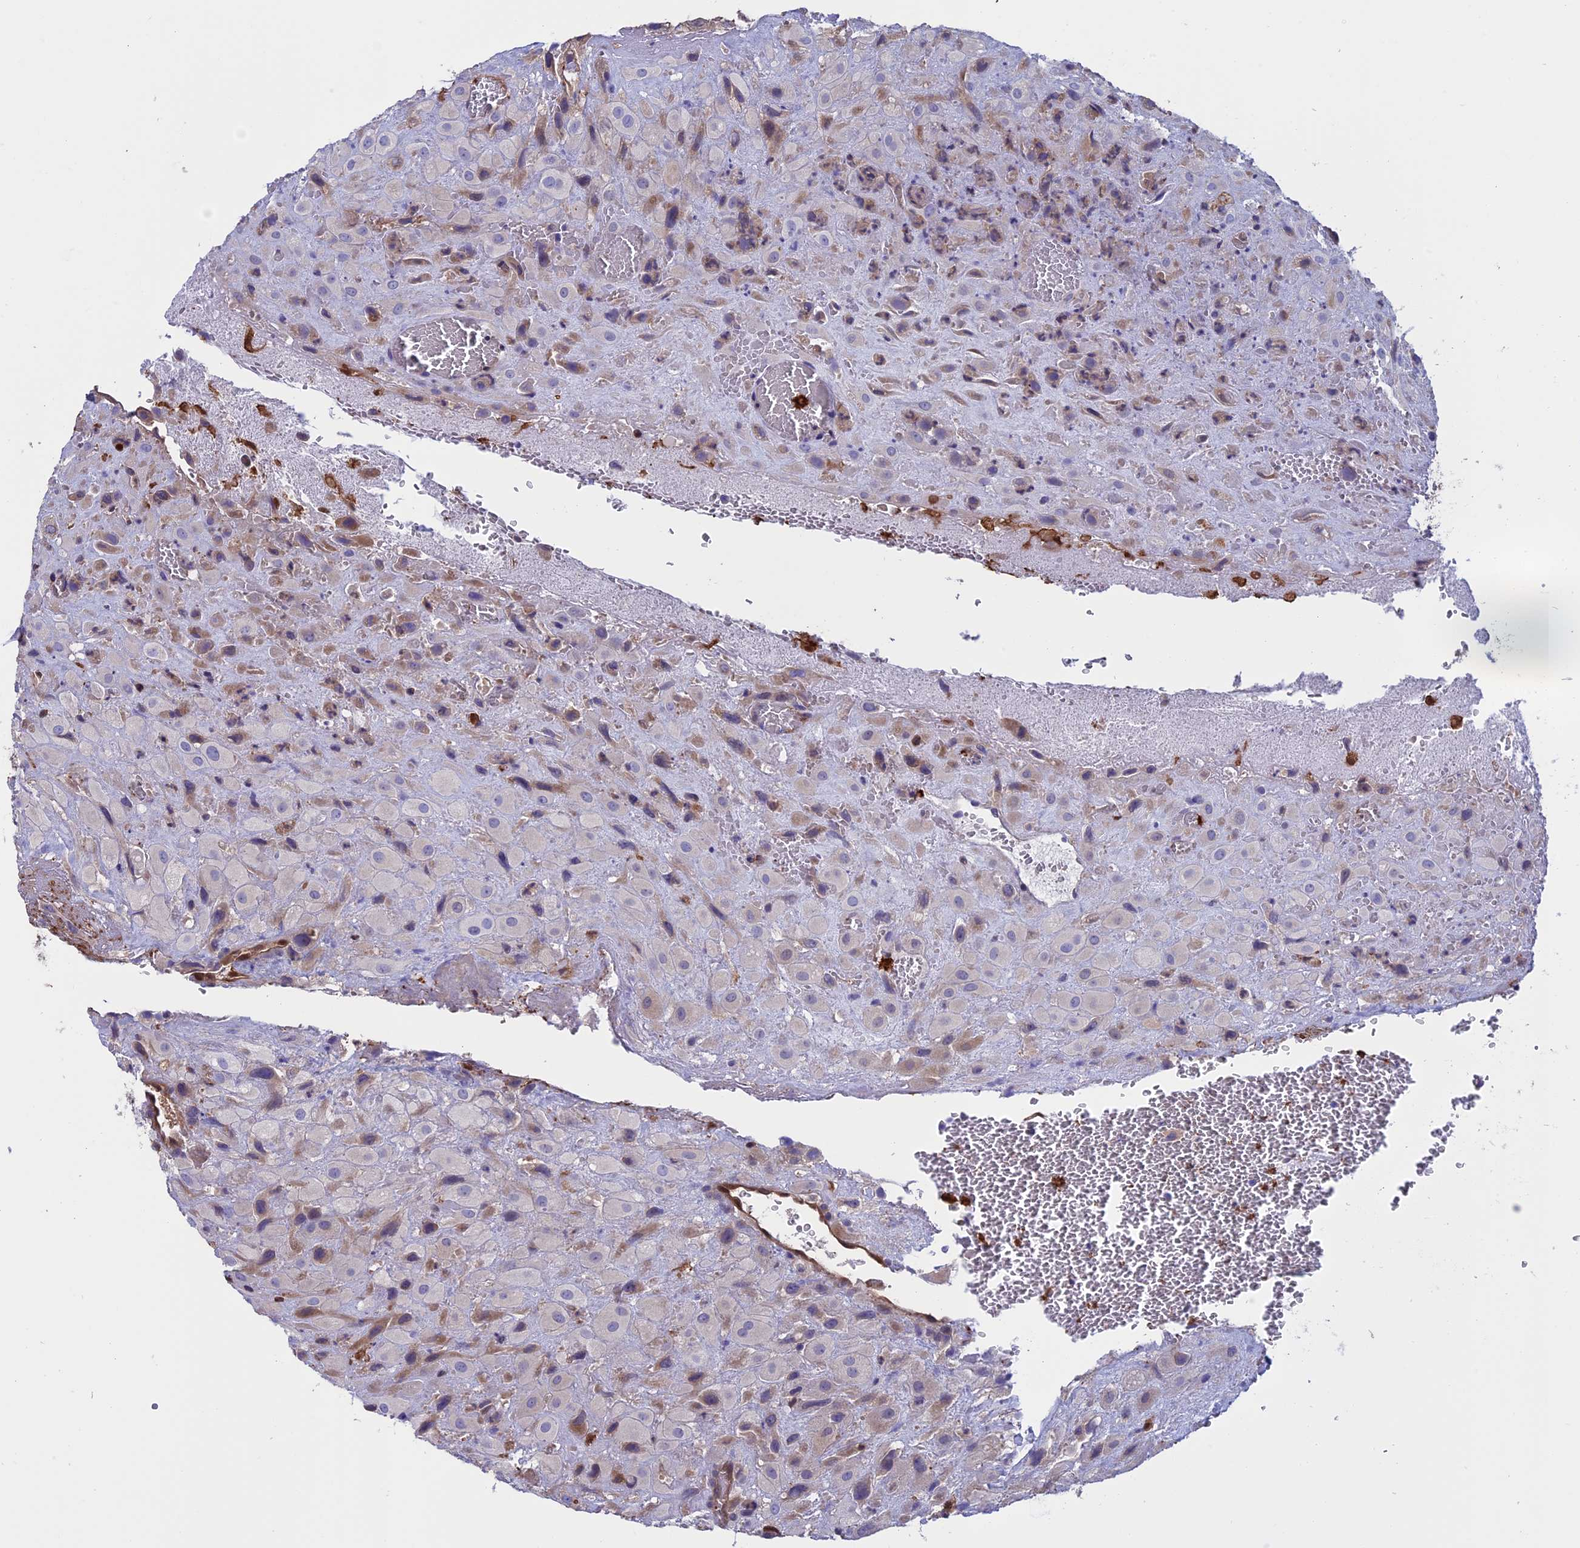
{"staining": {"intensity": "weak", "quantity": "<25%", "location": "cytoplasmic/membranous"}, "tissue": "placenta", "cell_type": "Decidual cells", "image_type": "normal", "snomed": [{"axis": "morphology", "description": "Normal tissue, NOS"}, {"axis": "topography", "description": "Placenta"}], "caption": "Decidual cells show no significant protein positivity in benign placenta. (DAB immunohistochemistry (IHC) visualized using brightfield microscopy, high magnification).", "gene": "ARHGAP18", "patient": {"sex": "female", "age": 35}}